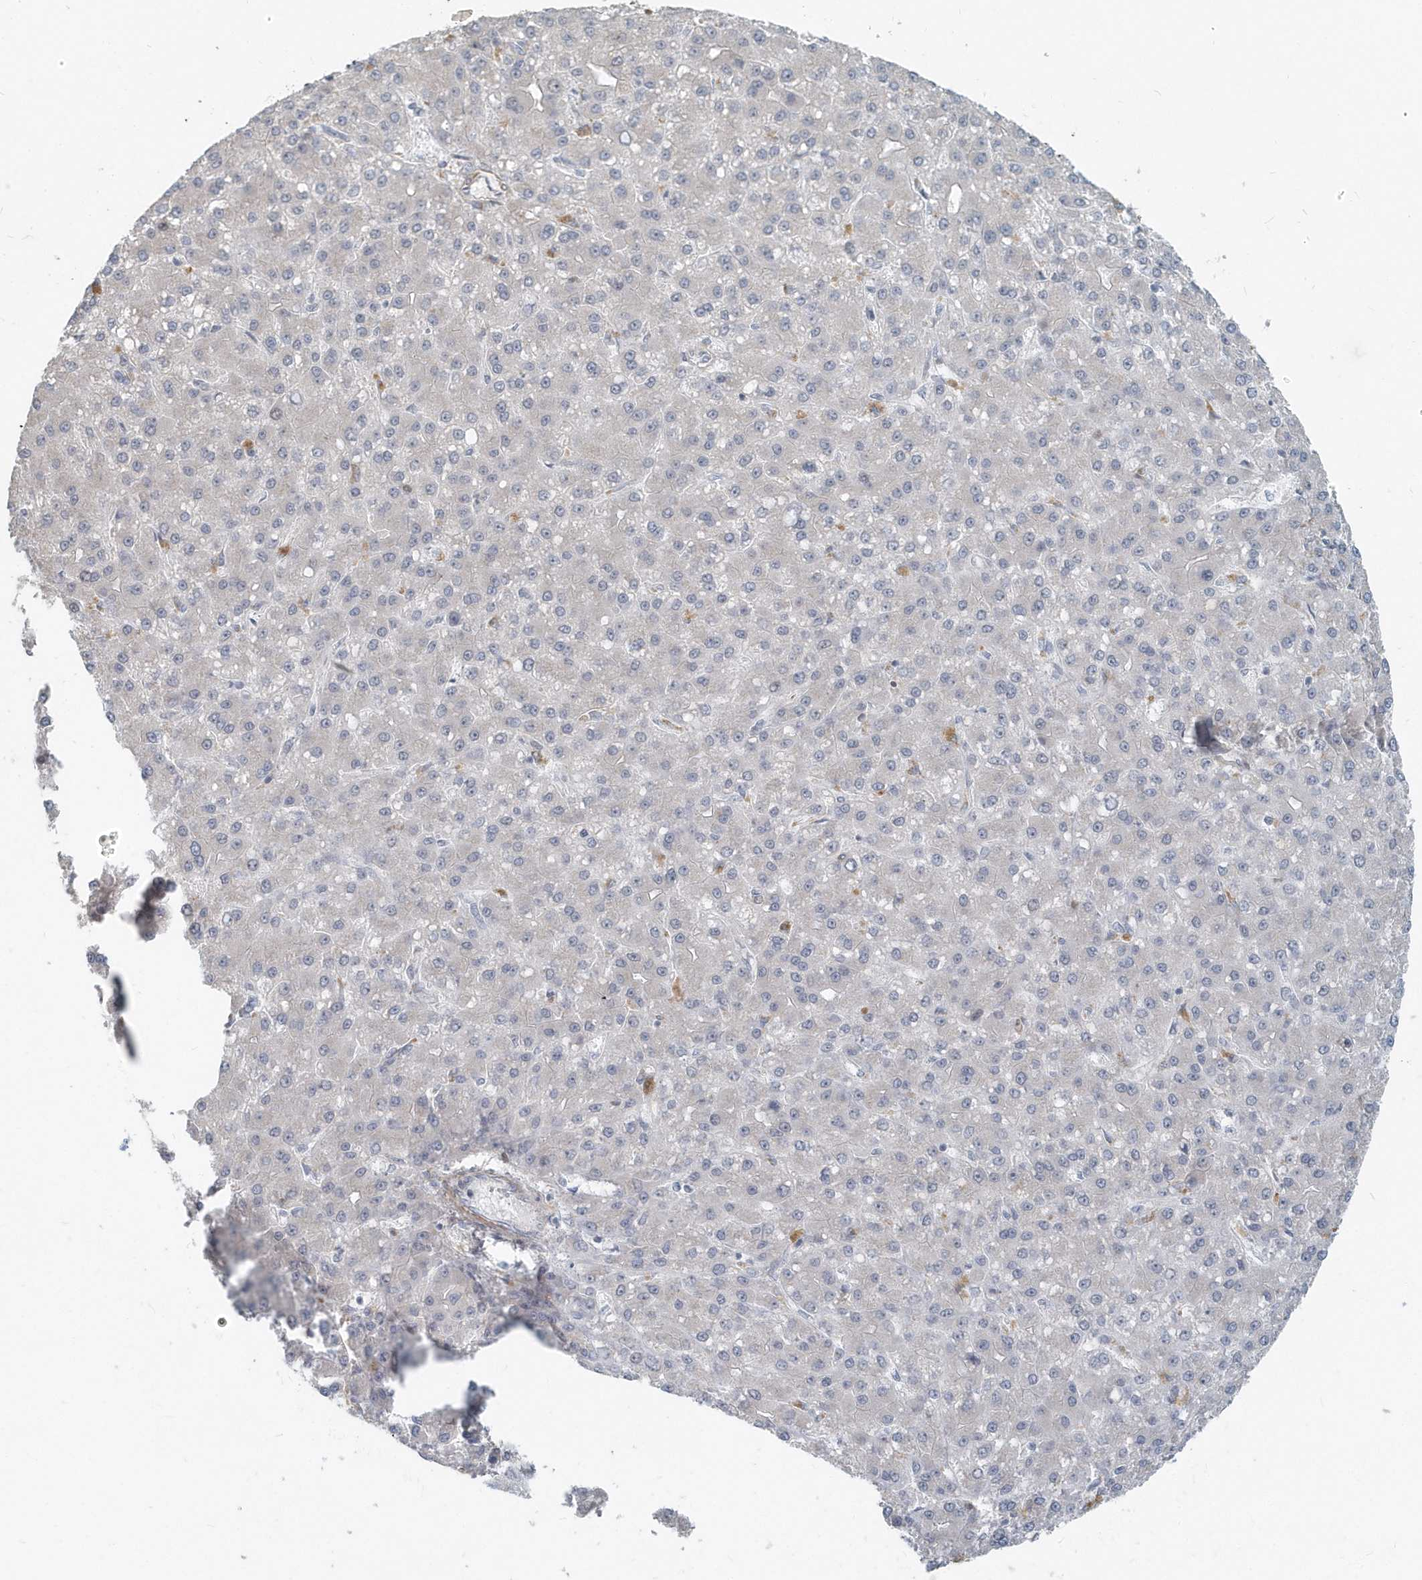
{"staining": {"intensity": "negative", "quantity": "none", "location": "none"}, "tissue": "liver cancer", "cell_type": "Tumor cells", "image_type": "cancer", "snomed": [{"axis": "morphology", "description": "Carcinoma, Hepatocellular, NOS"}, {"axis": "topography", "description": "Liver"}], "caption": "DAB (3,3'-diaminobenzidine) immunohistochemical staining of human liver hepatocellular carcinoma demonstrates no significant expression in tumor cells. (Stains: DAB immunohistochemistry with hematoxylin counter stain, Microscopy: brightfield microscopy at high magnification).", "gene": "NAPB", "patient": {"sex": "male", "age": 67}}